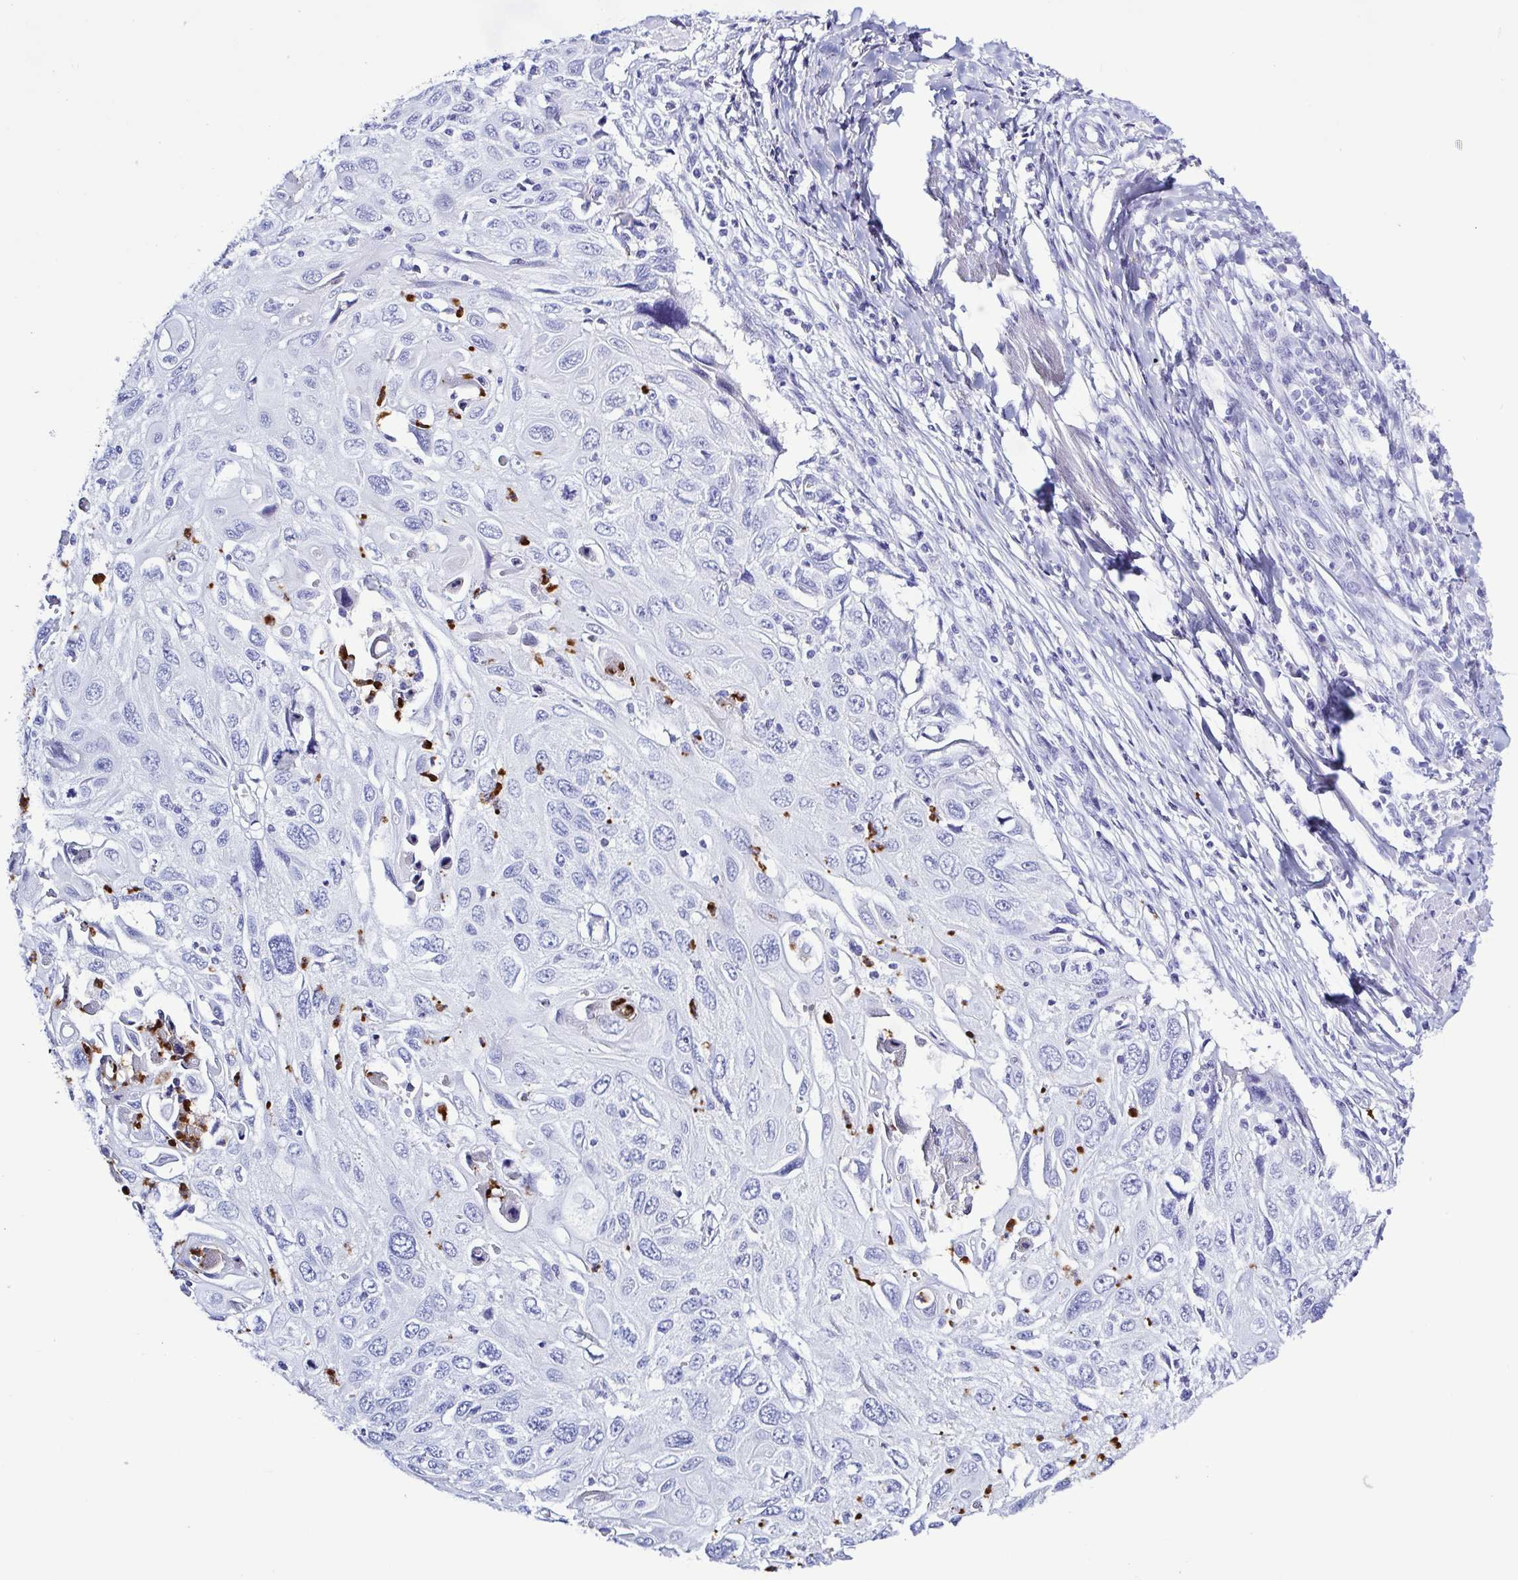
{"staining": {"intensity": "negative", "quantity": "none", "location": "none"}, "tissue": "cervical cancer", "cell_type": "Tumor cells", "image_type": "cancer", "snomed": [{"axis": "morphology", "description": "Squamous cell carcinoma, NOS"}, {"axis": "topography", "description": "Cervix"}], "caption": "This is an immunohistochemistry photomicrograph of human cervical cancer. There is no positivity in tumor cells.", "gene": "LTF", "patient": {"sex": "female", "age": 70}}